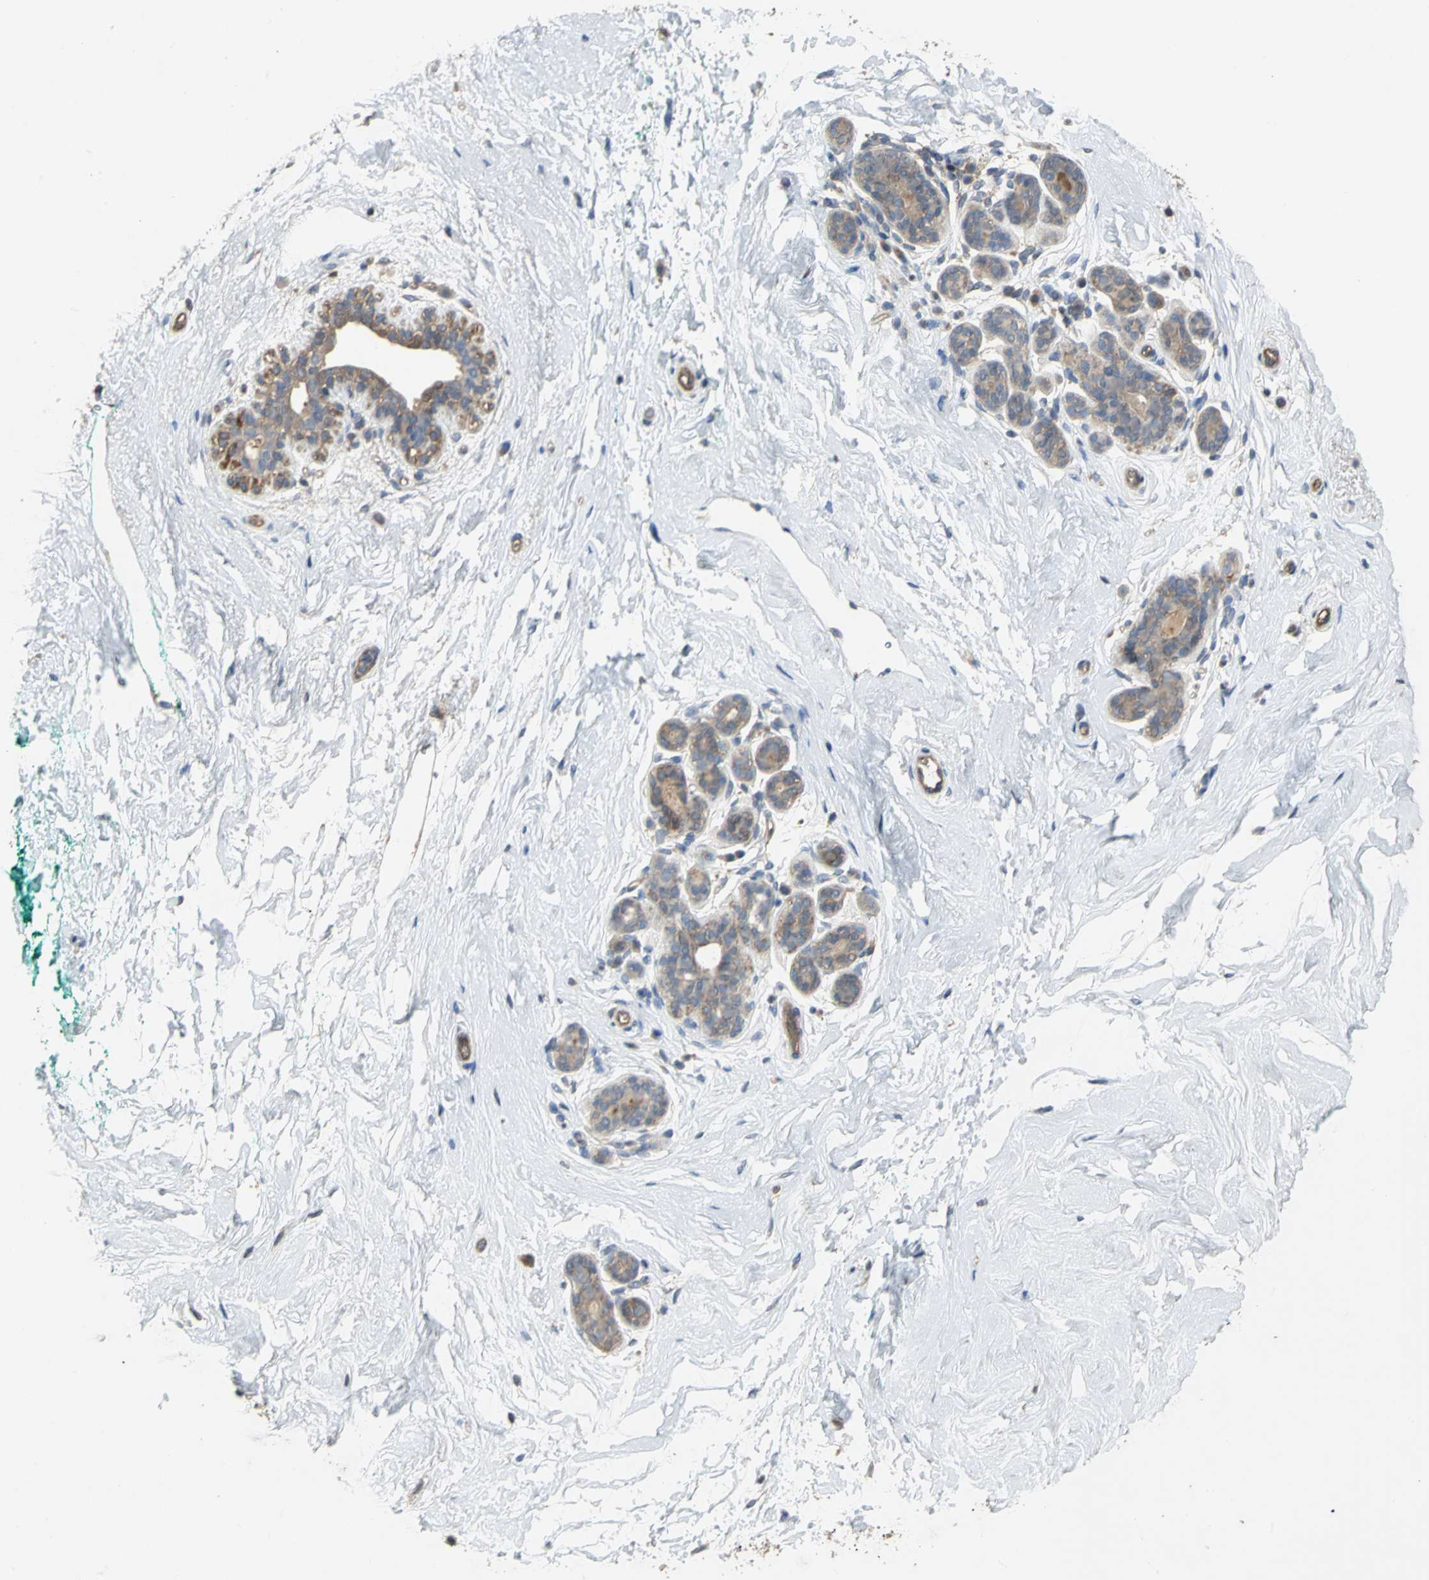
{"staining": {"intensity": "weak", "quantity": "25%-75%", "location": "cytoplasmic/membranous"}, "tissue": "breast", "cell_type": "Adipocytes", "image_type": "normal", "snomed": [{"axis": "morphology", "description": "Normal tissue, NOS"}, {"axis": "topography", "description": "Breast"}], "caption": "Immunohistochemical staining of unremarkable human breast demonstrates weak cytoplasmic/membranous protein expression in approximately 25%-75% of adipocytes.", "gene": "MET", "patient": {"sex": "female", "age": 52}}